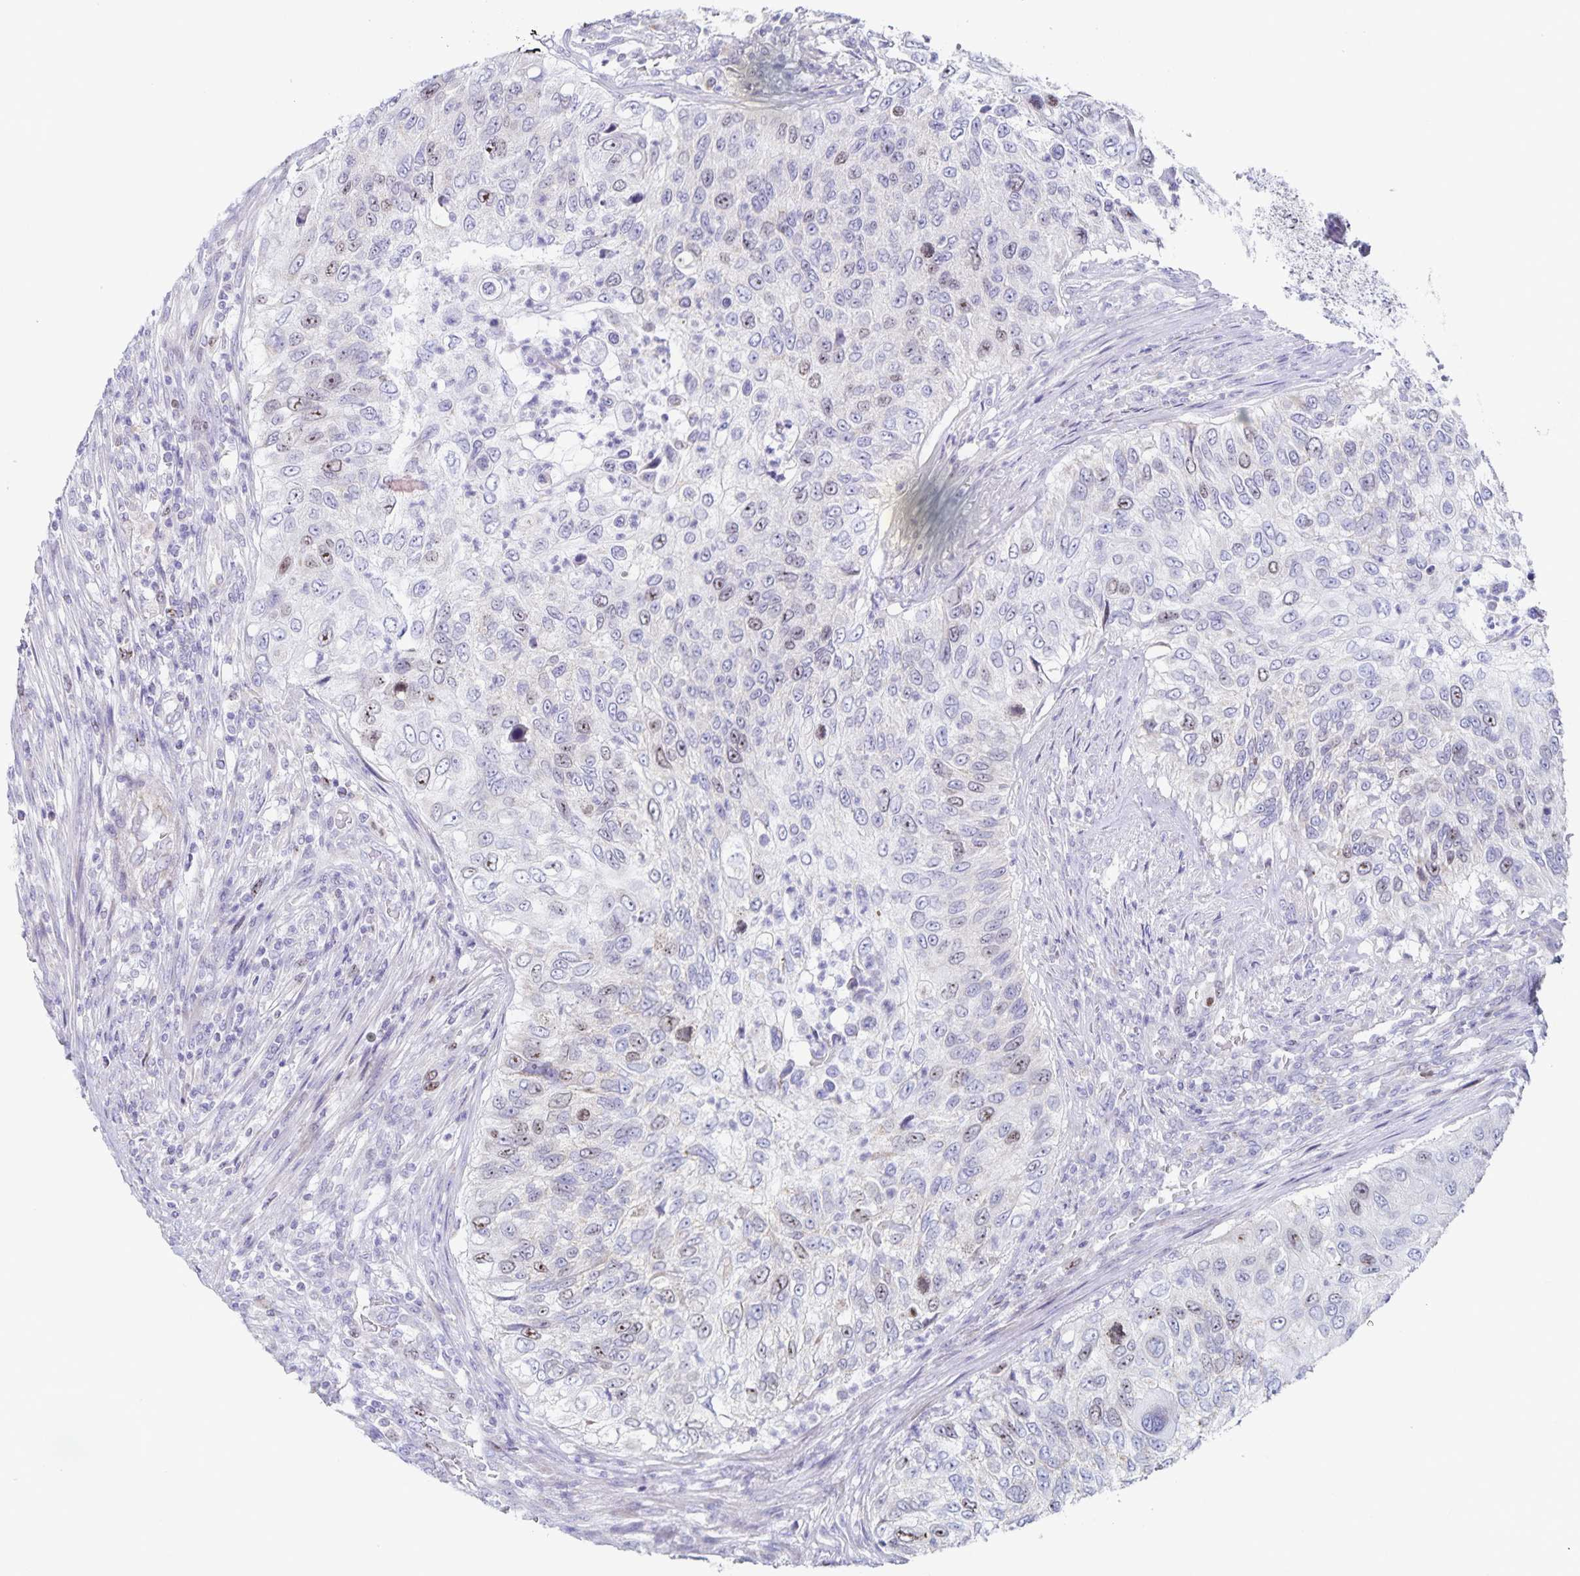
{"staining": {"intensity": "moderate", "quantity": "<25%", "location": "nuclear"}, "tissue": "urothelial cancer", "cell_type": "Tumor cells", "image_type": "cancer", "snomed": [{"axis": "morphology", "description": "Urothelial carcinoma, High grade"}, {"axis": "topography", "description": "Urinary bladder"}], "caption": "Immunohistochemistry (IHC) (DAB) staining of high-grade urothelial carcinoma demonstrates moderate nuclear protein expression in approximately <25% of tumor cells.", "gene": "CENPH", "patient": {"sex": "female", "age": 60}}